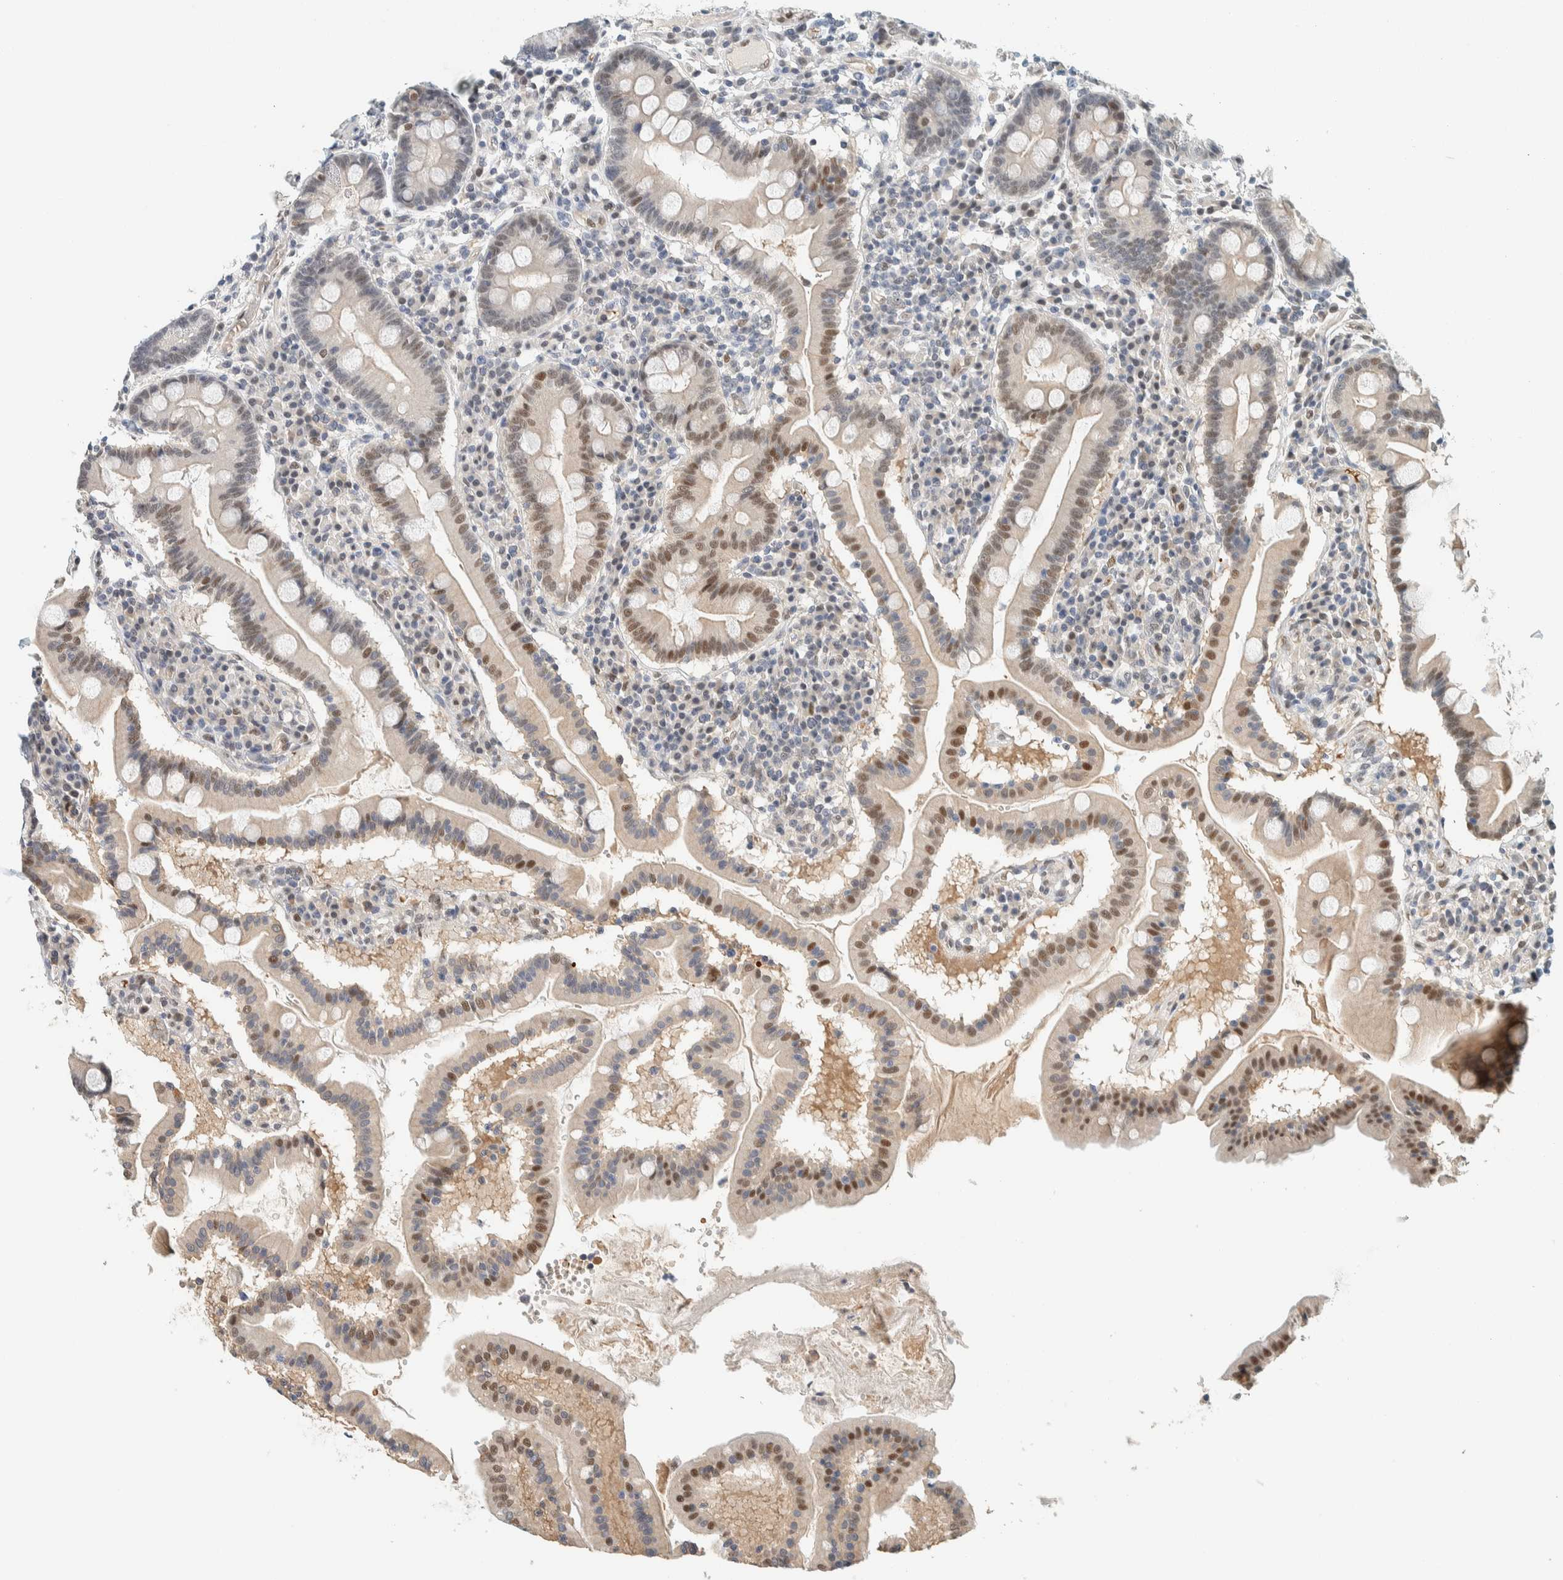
{"staining": {"intensity": "moderate", "quantity": ">75%", "location": "nuclear"}, "tissue": "duodenum", "cell_type": "Glandular cells", "image_type": "normal", "snomed": [{"axis": "morphology", "description": "Normal tissue, NOS"}, {"axis": "topography", "description": "Duodenum"}], "caption": "A medium amount of moderate nuclear expression is identified in about >75% of glandular cells in normal duodenum. (brown staining indicates protein expression, while blue staining denotes nuclei).", "gene": "TSTD2", "patient": {"sex": "male", "age": 50}}